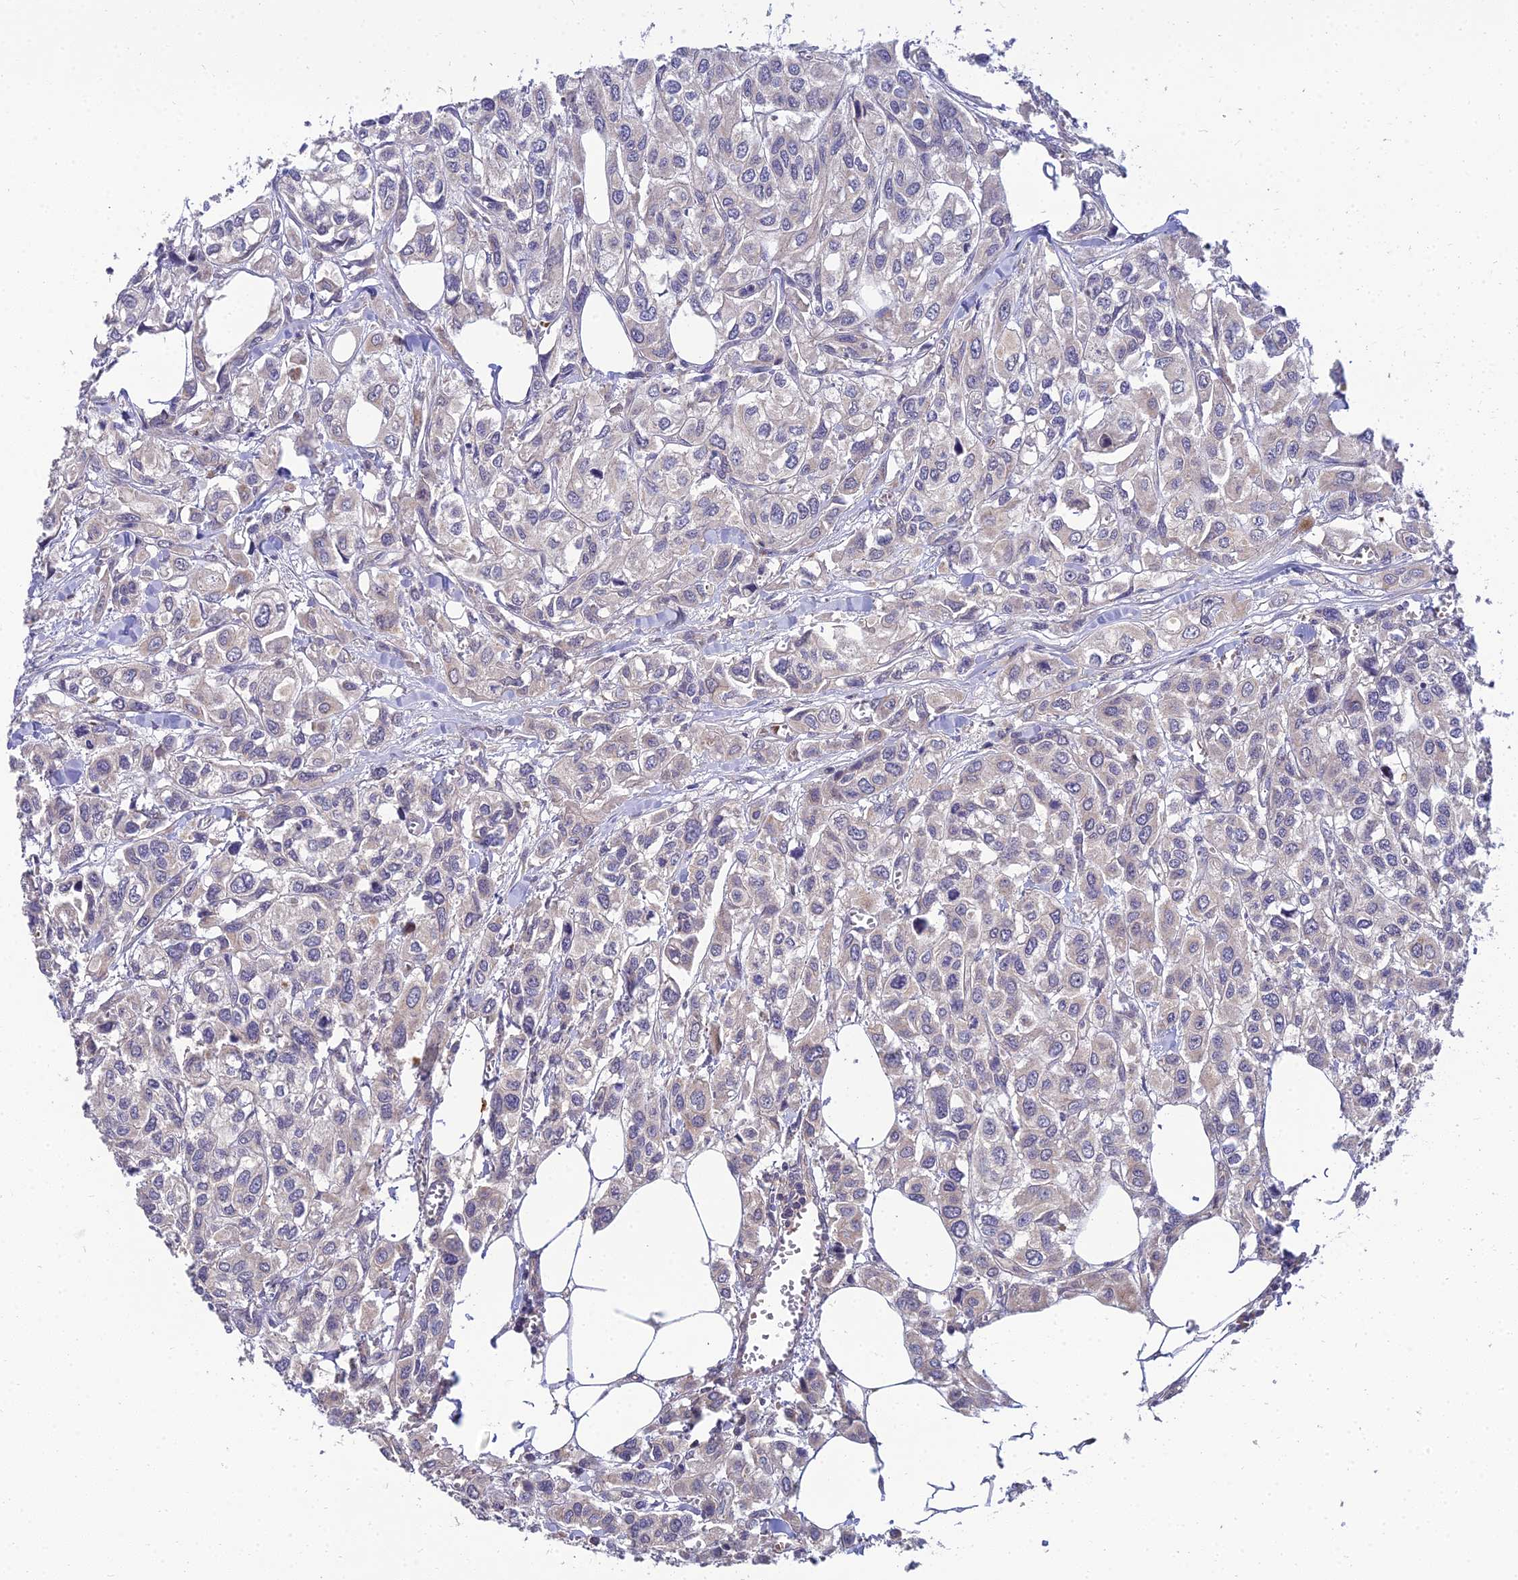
{"staining": {"intensity": "negative", "quantity": "none", "location": "none"}, "tissue": "urothelial cancer", "cell_type": "Tumor cells", "image_type": "cancer", "snomed": [{"axis": "morphology", "description": "Urothelial carcinoma, High grade"}, {"axis": "topography", "description": "Urinary bladder"}], "caption": "Immunohistochemical staining of human urothelial cancer exhibits no significant expression in tumor cells. (Stains: DAB (3,3'-diaminobenzidine) IHC with hematoxylin counter stain, Microscopy: brightfield microscopy at high magnification).", "gene": "NPY", "patient": {"sex": "male", "age": 67}}